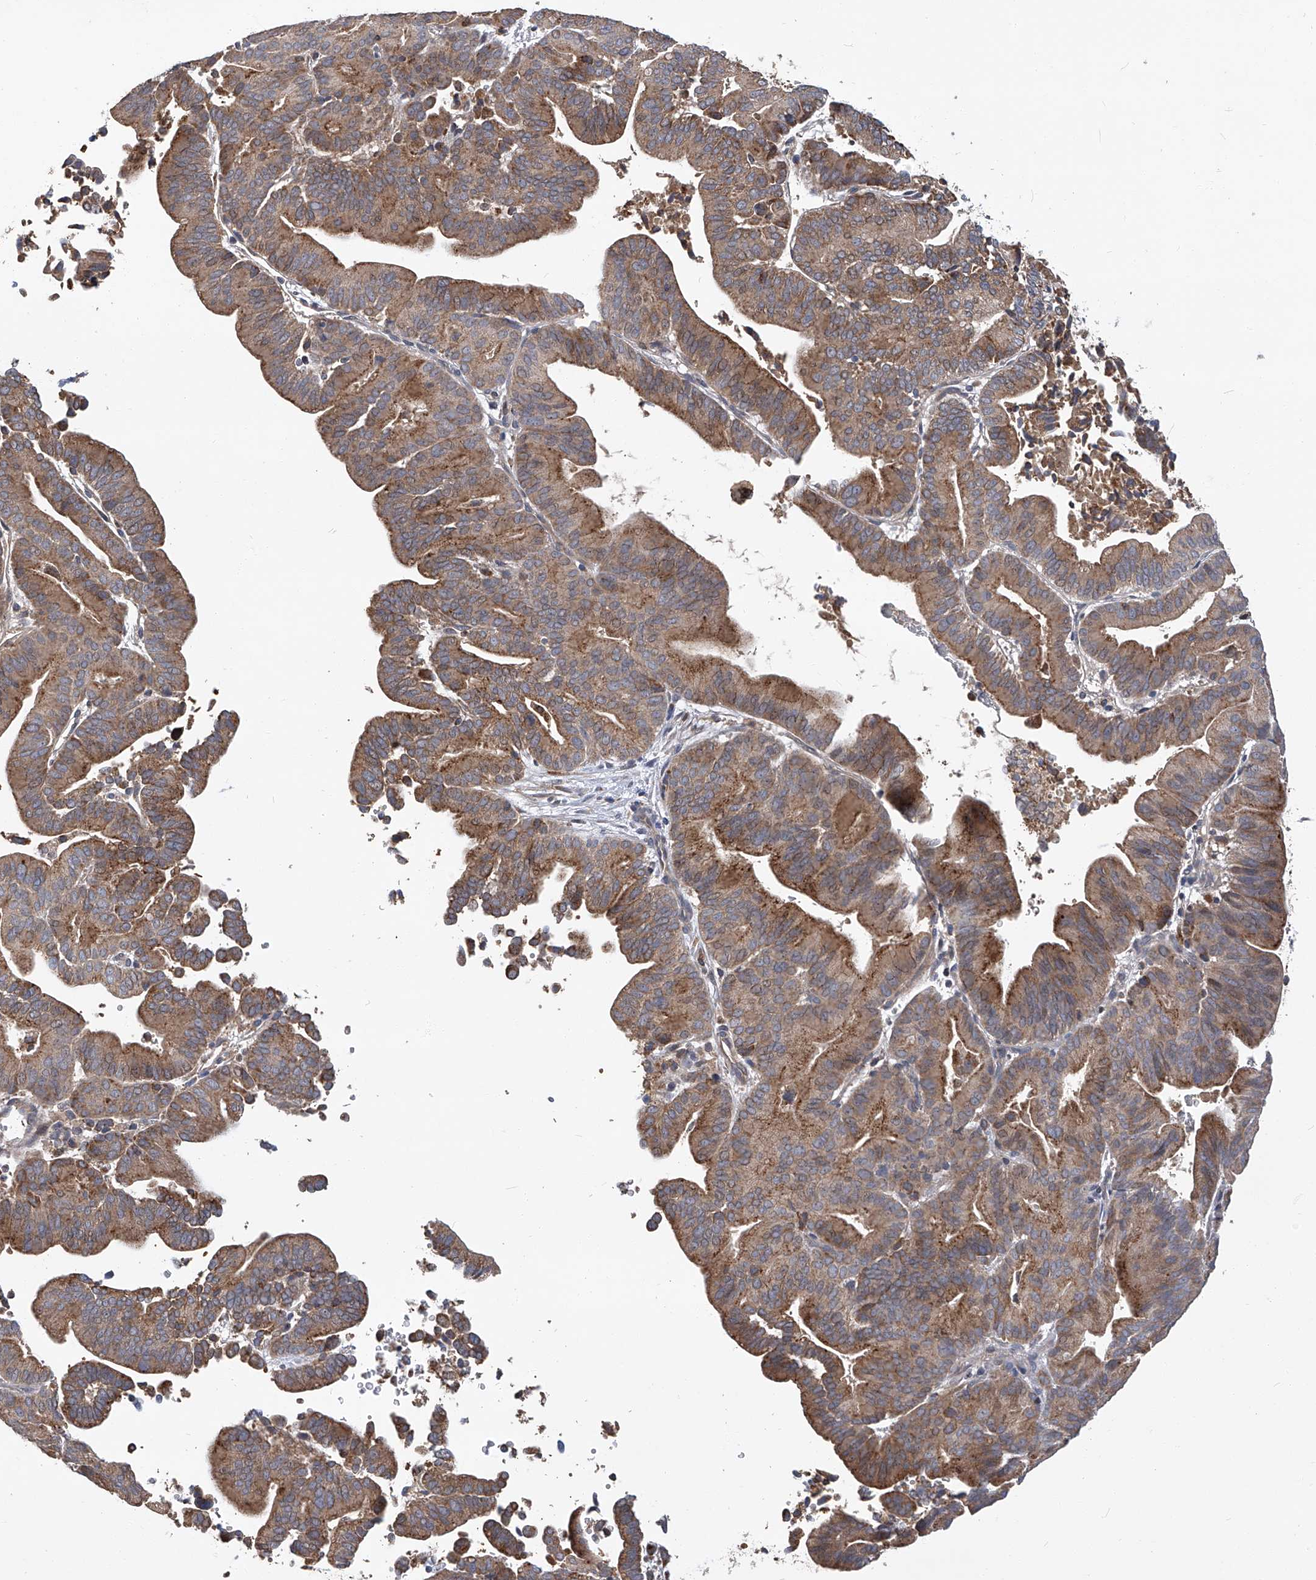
{"staining": {"intensity": "moderate", "quantity": ">75%", "location": "cytoplasmic/membranous"}, "tissue": "liver cancer", "cell_type": "Tumor cells", "image_type": "cancer", "snomed": [{"axis": "morphology", "description": "Cholangiocarcinoma"}, {"axis": "topography", "description": "Liver"}], "caption": "Immunohistochemical staining of liver cancer (cholangiocarcinoma) exhibits medium levels of moderate cytoplasmic/membranous protein staining in approximately >75% of tumor cells. (IHC, brightfield microscopy, high magnification).", "gene": "TNFRSF13B", "patient": {"sex": "female", "age": 75}}